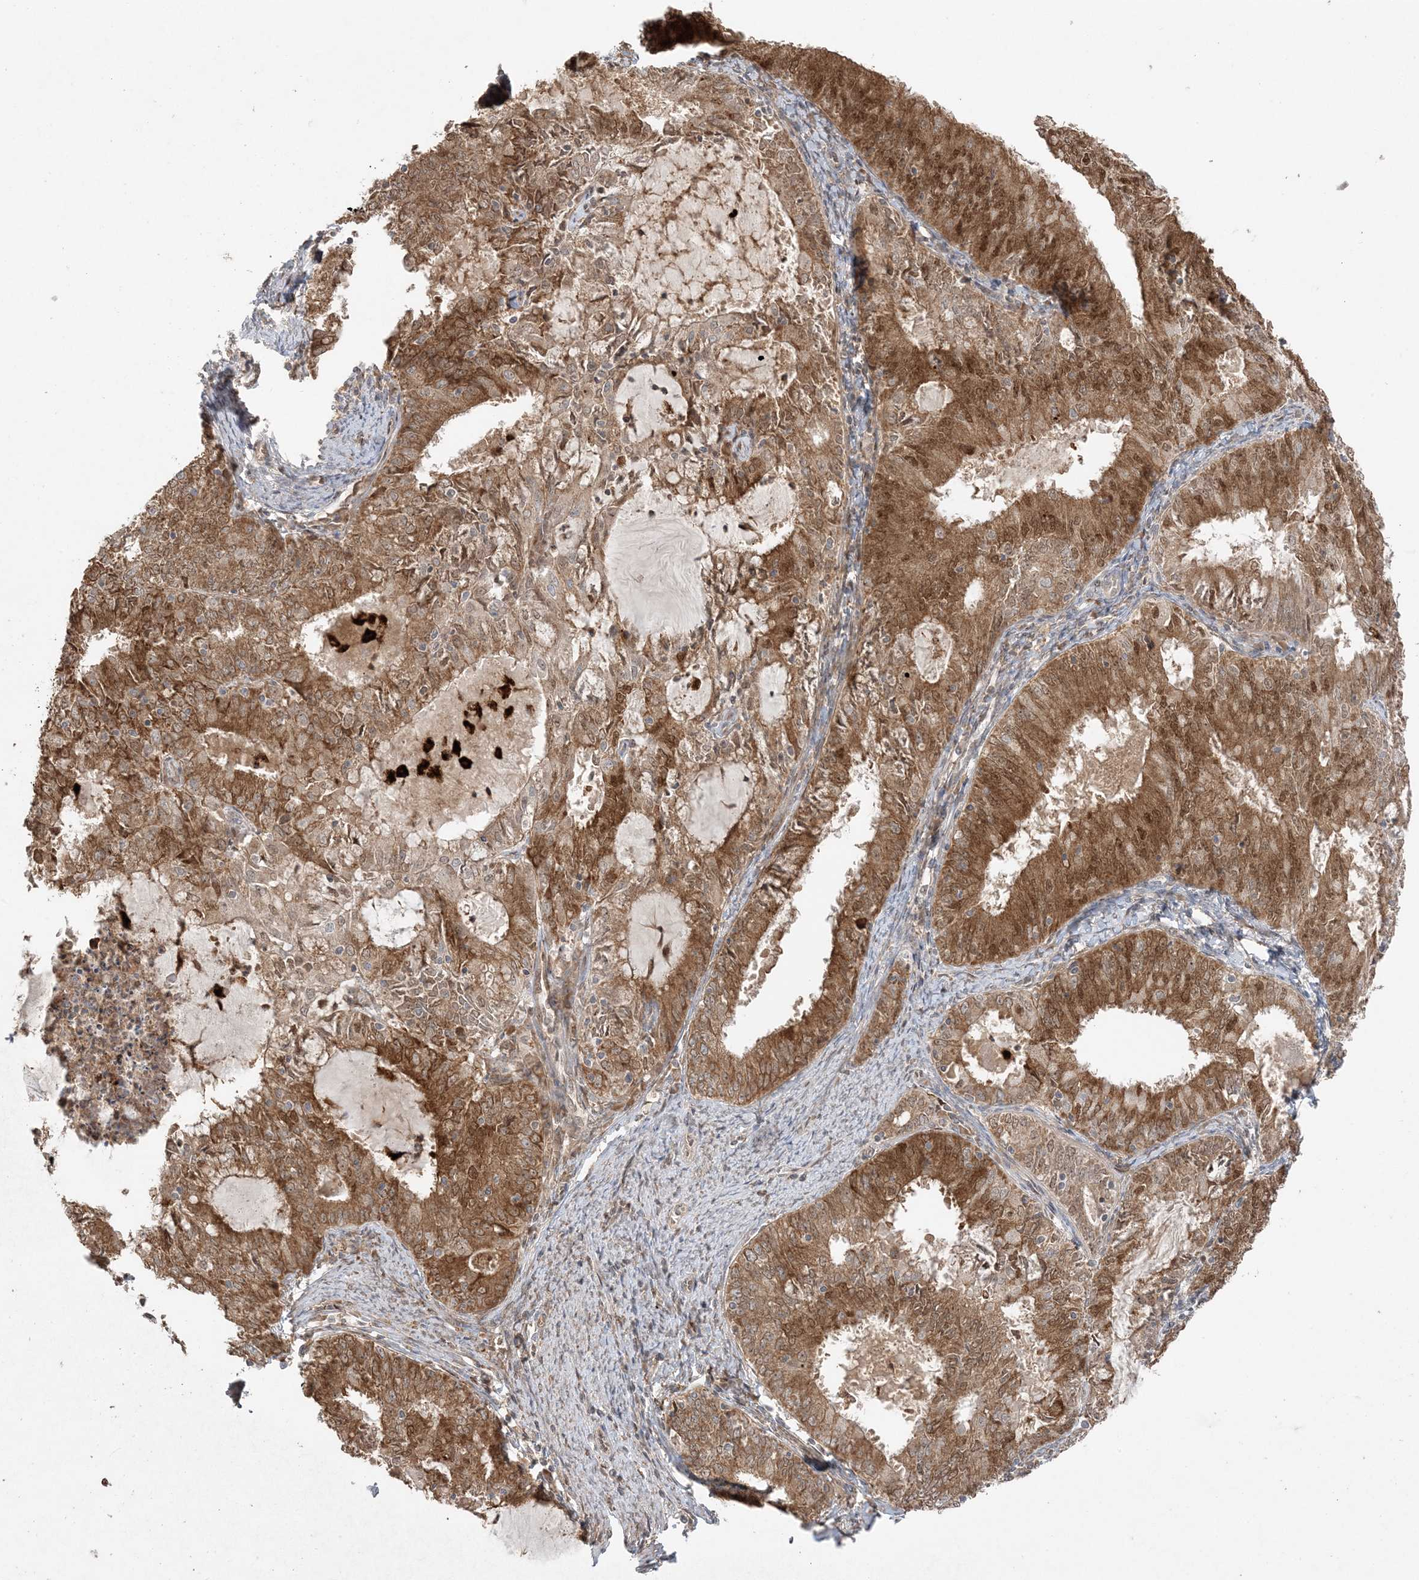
{"staining": {"intensity": "moderate", "quantity": ">75%", "location": "cytoplasmic/membranous,nuclear"}, "tissue": "endometrial cancer", "cell_type": "Tumor cells", "image_type": "cancer", "snomed": [{"axis": "morphology", "description": "Adenocarcinoma, NOS"}, {"axis": "topography", "description": "Endometrium"}], "caption": "Immunohistochemistry staining of endometrial adenocarcinoma, which demonstrates medium levels of moderate cytoplasmic/membranous and nuclear positivity in approximately >75% of tumor cells indicating moderate cytoplasmic/membranous and nuclear protein staining. The staining was performed using DAB (brown) for protein detection and nuclei were counterstained in hematoxylin (blue).", "gene": "ZBTB41", "patient": {"sex": "female", "age": 57}}